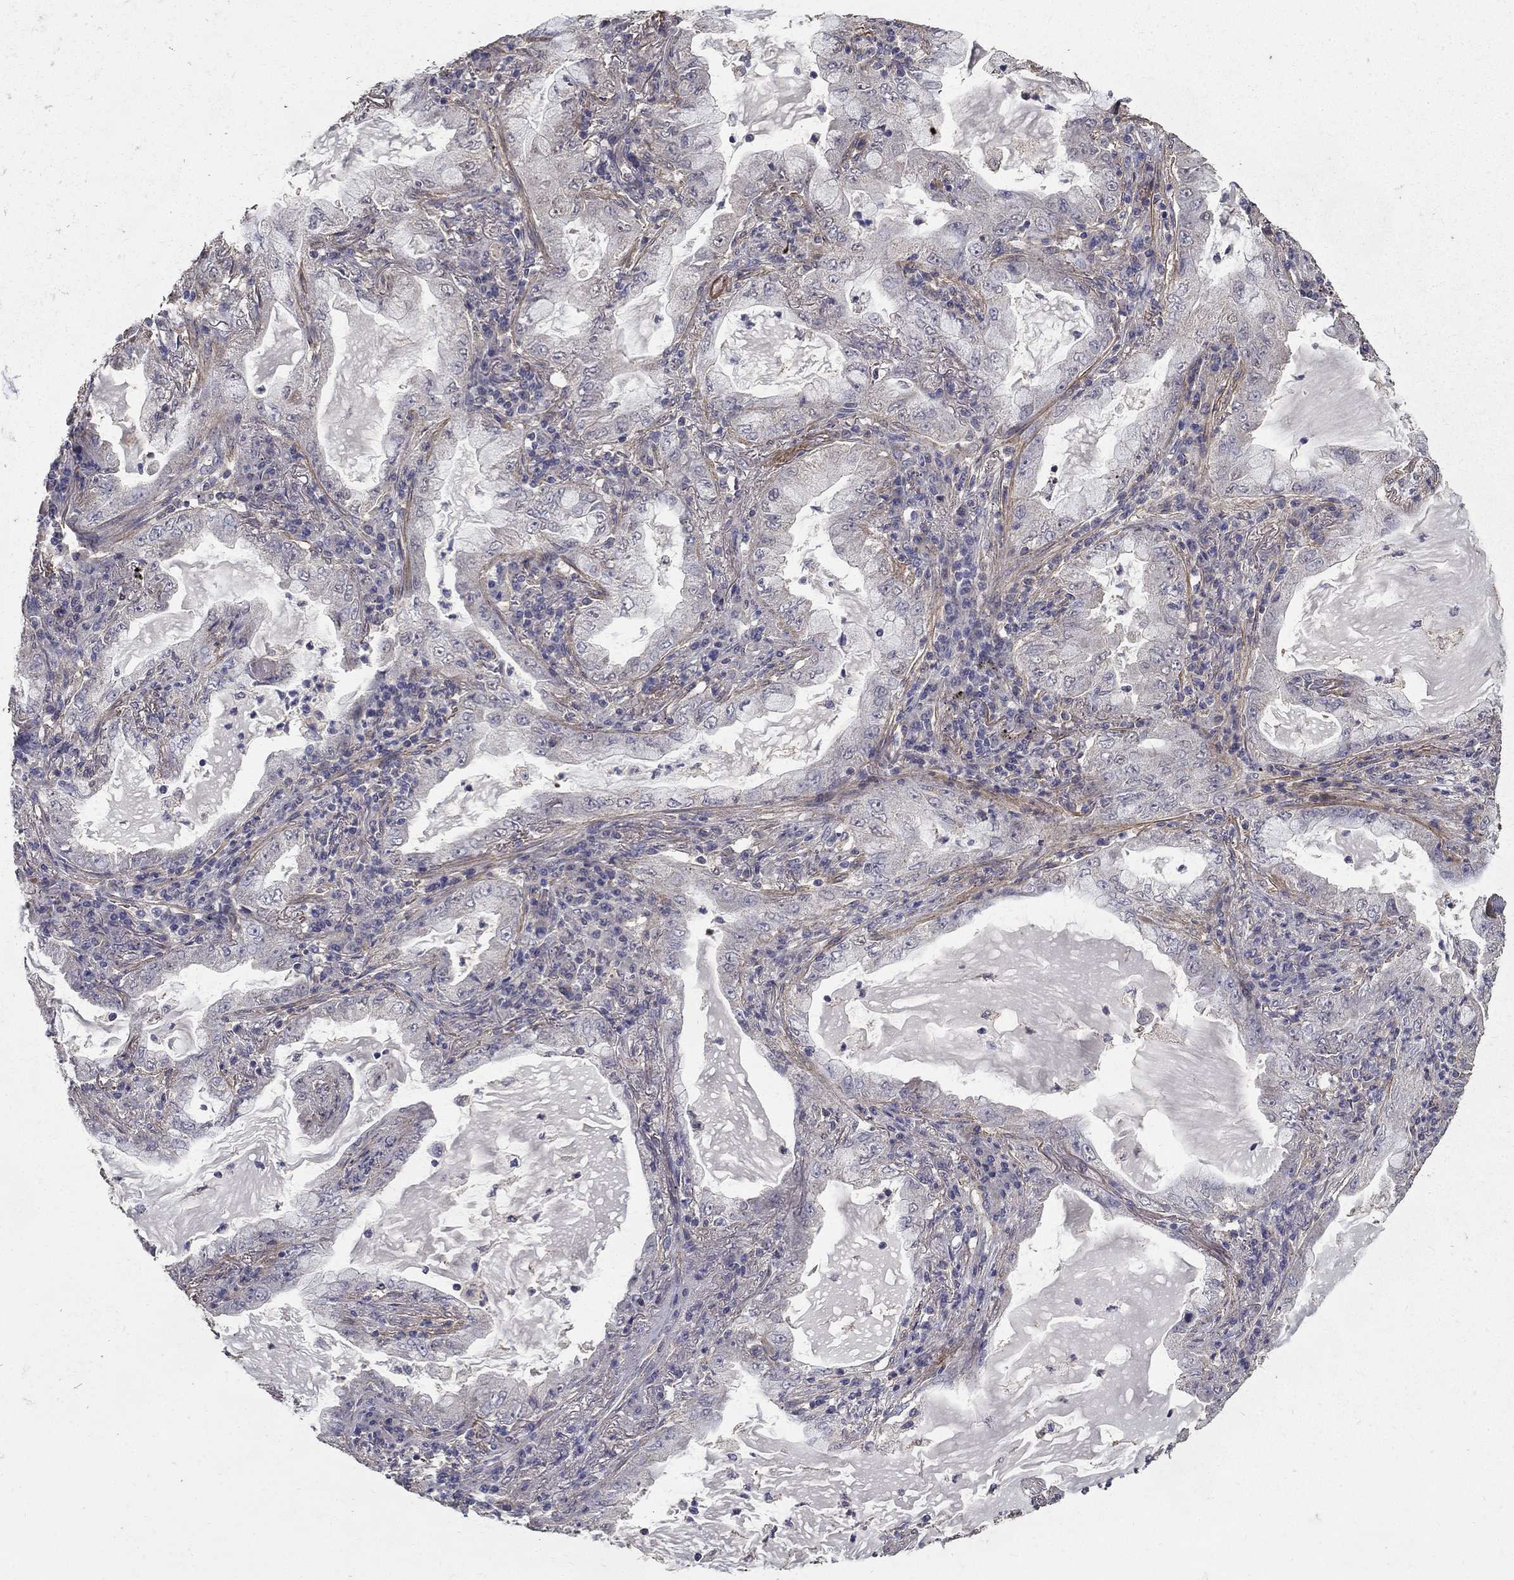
{"staining": {"intensity": "negative", "quantity": "none", "location": "none"}, "tissue": "lung cancer", "cell_type": "Tumor cells", "image_type": "cancer", "snomed": [{"axis": "morphology", "description": "Adenocarcinoma, NOS"}, {"axis": "topography", "description": "Lung"}], "caption": "Lung adenocarcinoma was stained to show a protein in brown. There is no significant positivity in tumor cells.", "gene": "MPP2", "patient": {"sex": "female", "age": 73}}